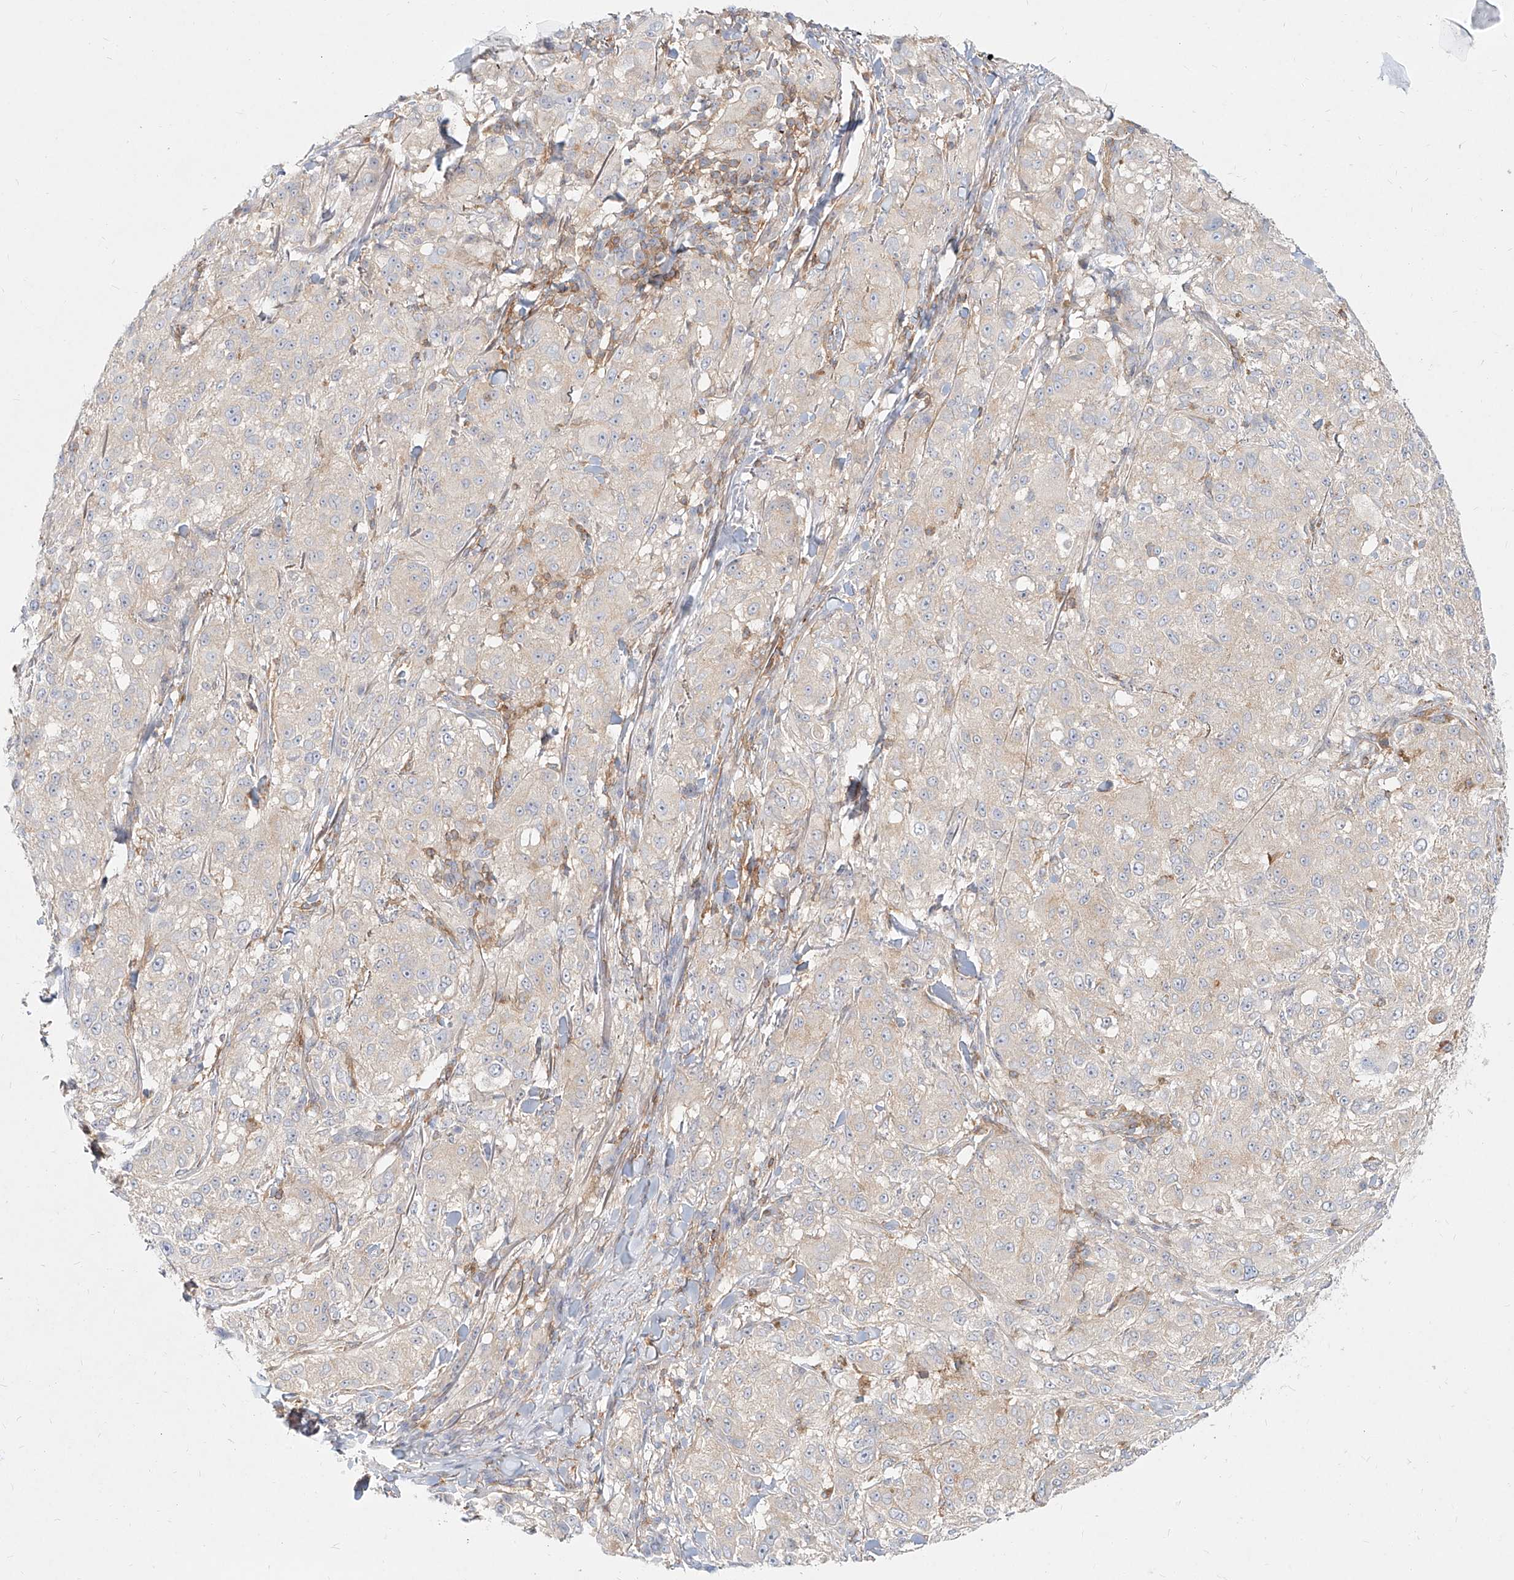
{"staining": {"intensity": "negative", "quantity": "none", "location": "none"}, "tissue": "melanoma", "cell_type": "Tumor cells", "image_type": "cancer", "snomed": [{"axis": "morphology", "description": "Necrosis, NOS"}, {"axis": "morphology", "description": "Malignant melanoma, NOS"}, {"axis": "topography", "description": "Skin"}], "caption": "IHC micrograph of human malignant melanoma stained for a protein (brown), which displays no positivity in tumor cells. (Brightfield microscopy of DAB (3,3'-diaminobenzidine) IHC at high magnification).", "gene": "SLC2A12", "patient": {"sex": "female", "age": 87}}